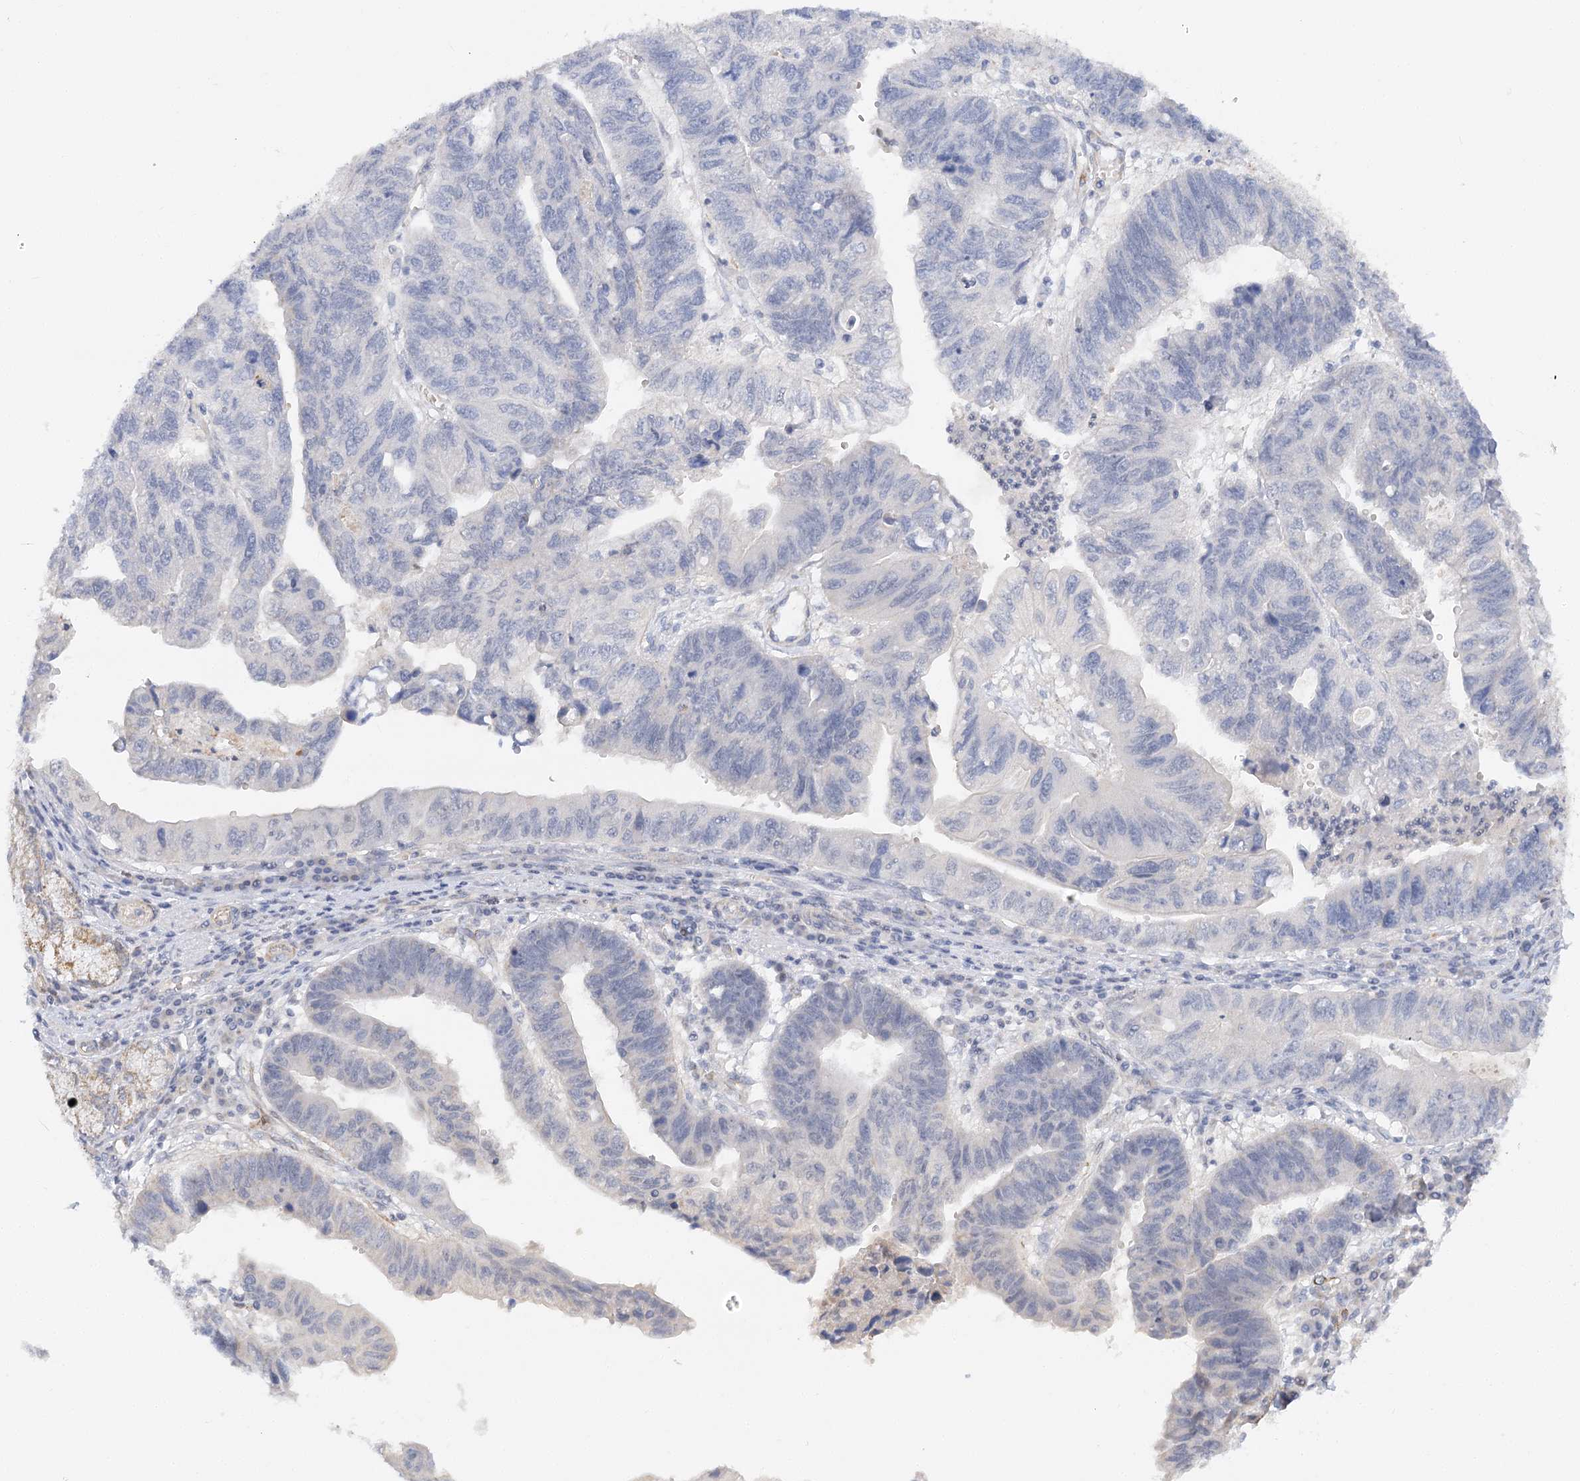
{"staining": {"intensity": "negative", "quantity": "none", "location": "none"}, "tissue": "stomach cancer", "cell_type": "Tumor cells", "image_type": "cancer", "snomed": [{"axis": "morphology", "description": "Adenocarcinoma, NOS"}, {"axis": "topography", "description": "Stomach"}], "caption": "High power microscopy image of an immunohistochemistry photomicrograph of adenocarcinoma (stomach), revealing no significant expression in tumor cells.", "gene": "NELL2", "patient": {"sex": "male", "age": 59}}